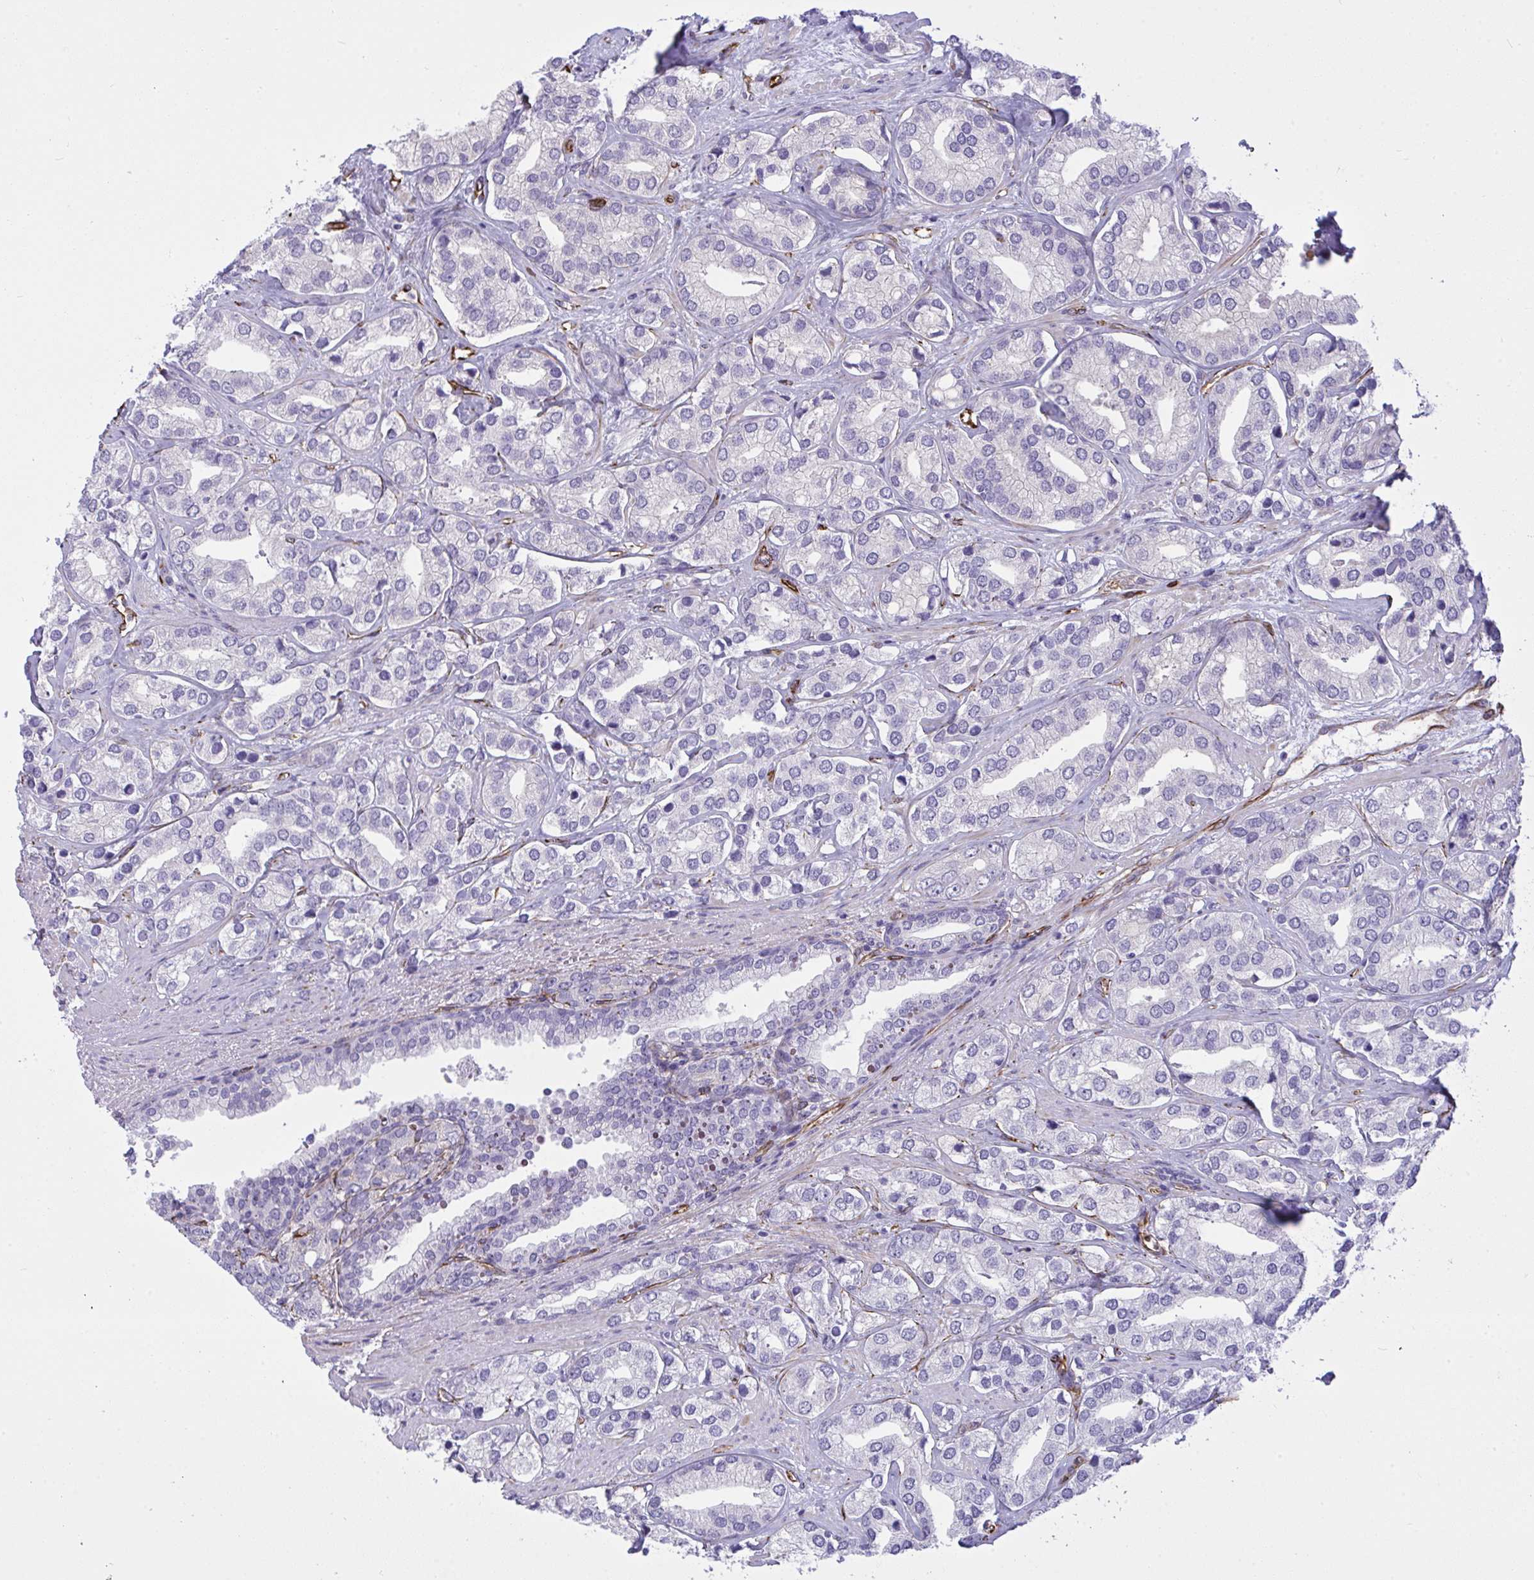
{"staining": {"intensity": "negative", "quantity": "none", "location": "none"}, "tissue": "prostate cancer", "cell_type": "Tumor cells", "image_type": "cancer", "snomed": [{"axis": "morphology", "description": "Adenocarcinoma, High grade"}, {"axis": "topography", "description": "Prostate"}], "caption": "Tumor cells are negative for brown protein staining in prostate cancer (adenocarcinoma (high-grade)). The staining was performed using DAB (3,3'-diaminobenzidine) to visualize the protein expression in brown, while the nuclei were stained in blue with hematoxylin (Magnification: 20x).", "gene": "SLC35B1", "patient": {"sex": "male", "age": 58}}